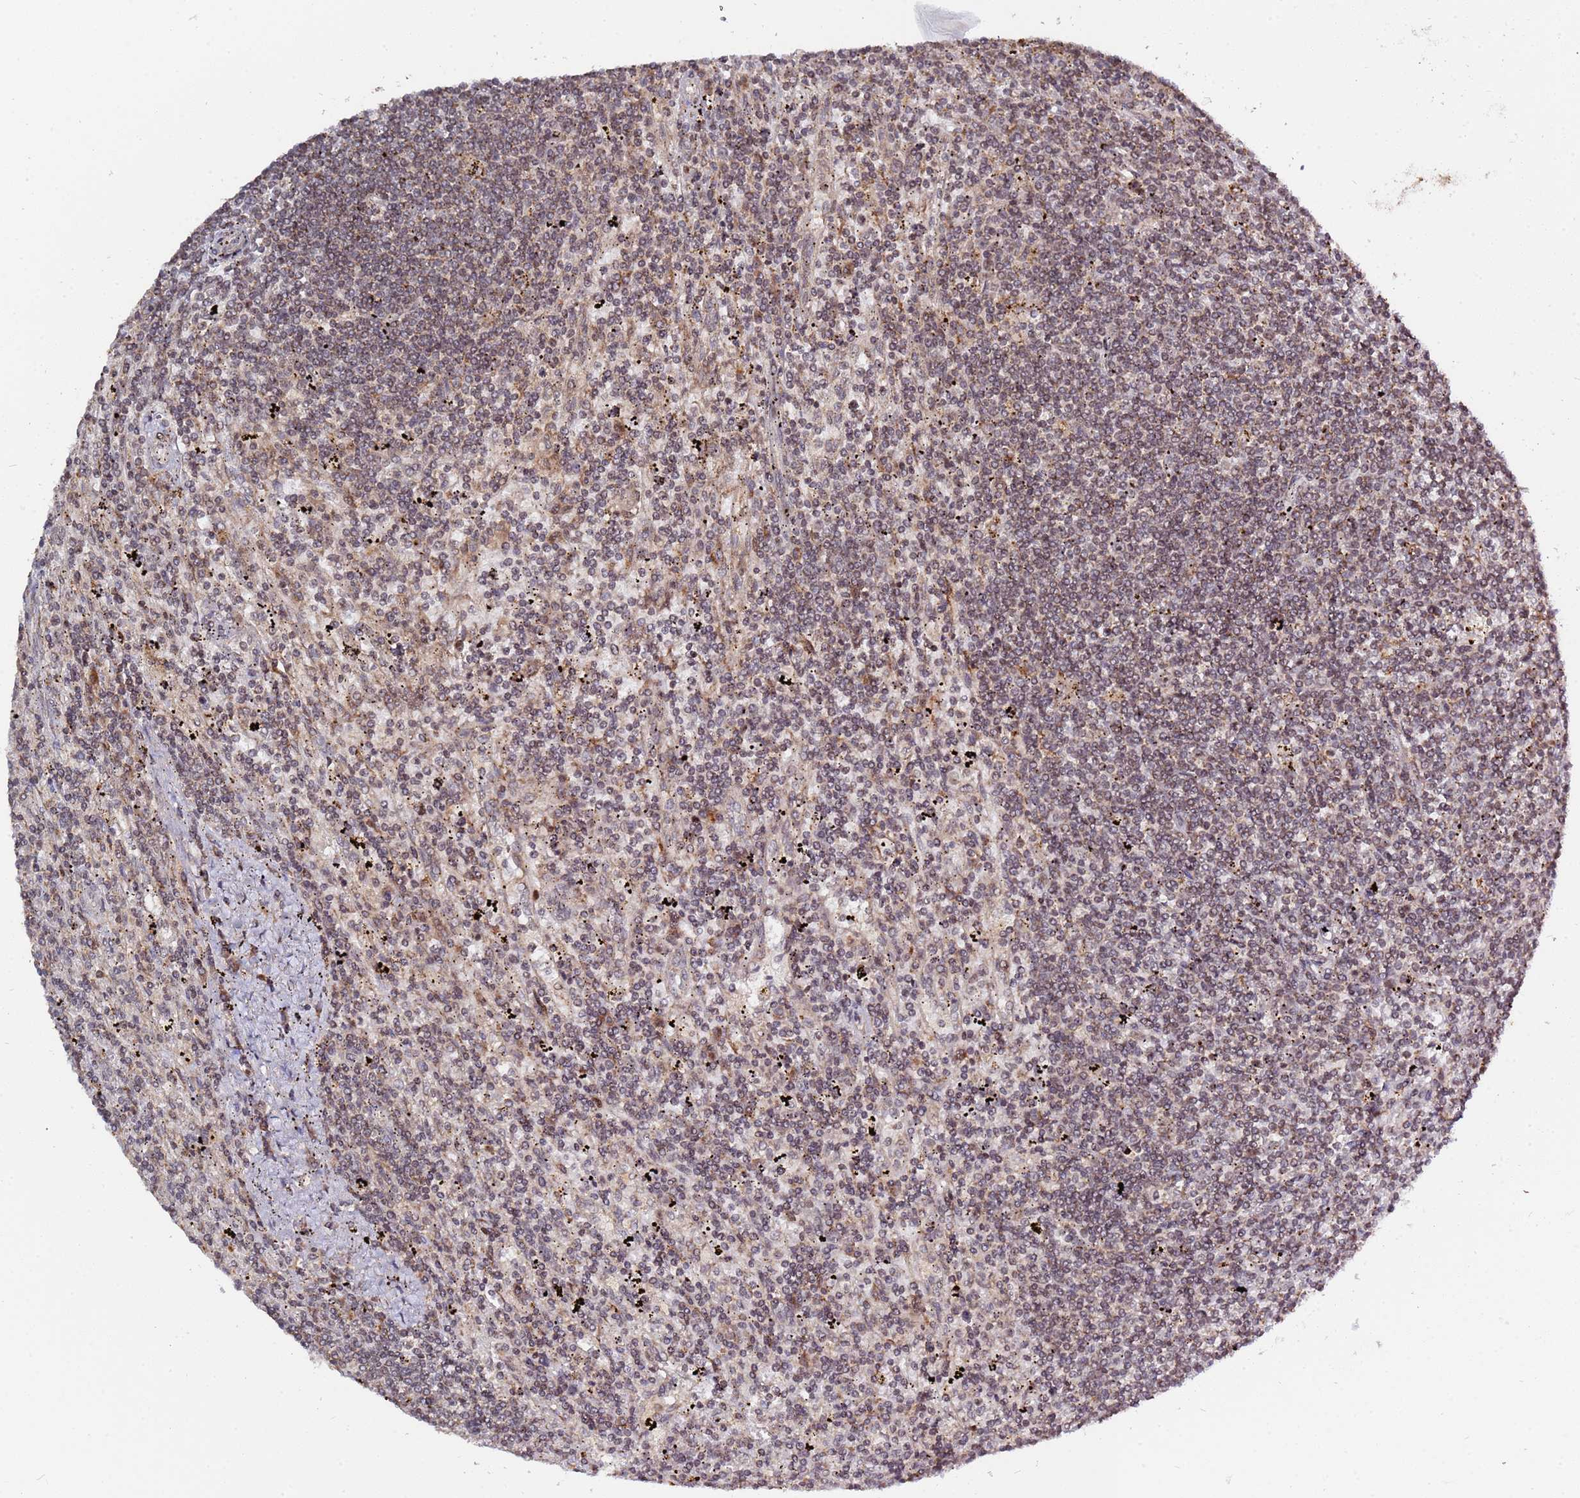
{"staining": {"intensity": "negative", "quantity": "none", "location": "none"}, "tissue": "lymphoma", "cell_type": "Tumor cells", "image_type": "cancer", "snomed": [{"axis": "morphology", "description": "Malignant lymphoma, non-Hodgkin's type, Low grade"}, {"axis": "topography", "description": "Spleen"}], "caption": "IHC image of neoplastic tissue: human low-grade malignant lymphoma, non-Hodgkin's type stained with DAB shows no significant protein expression in tumor cells. (Stains: DAB (3,3'-diaminobenzidine) immunohistochemistry (IHC) with hematoxylin counter stain, Microscopy: brightfield microscopy at high magnification).", "gene": "RCOR2", "patient": {"sex": "male", "age": 76}}